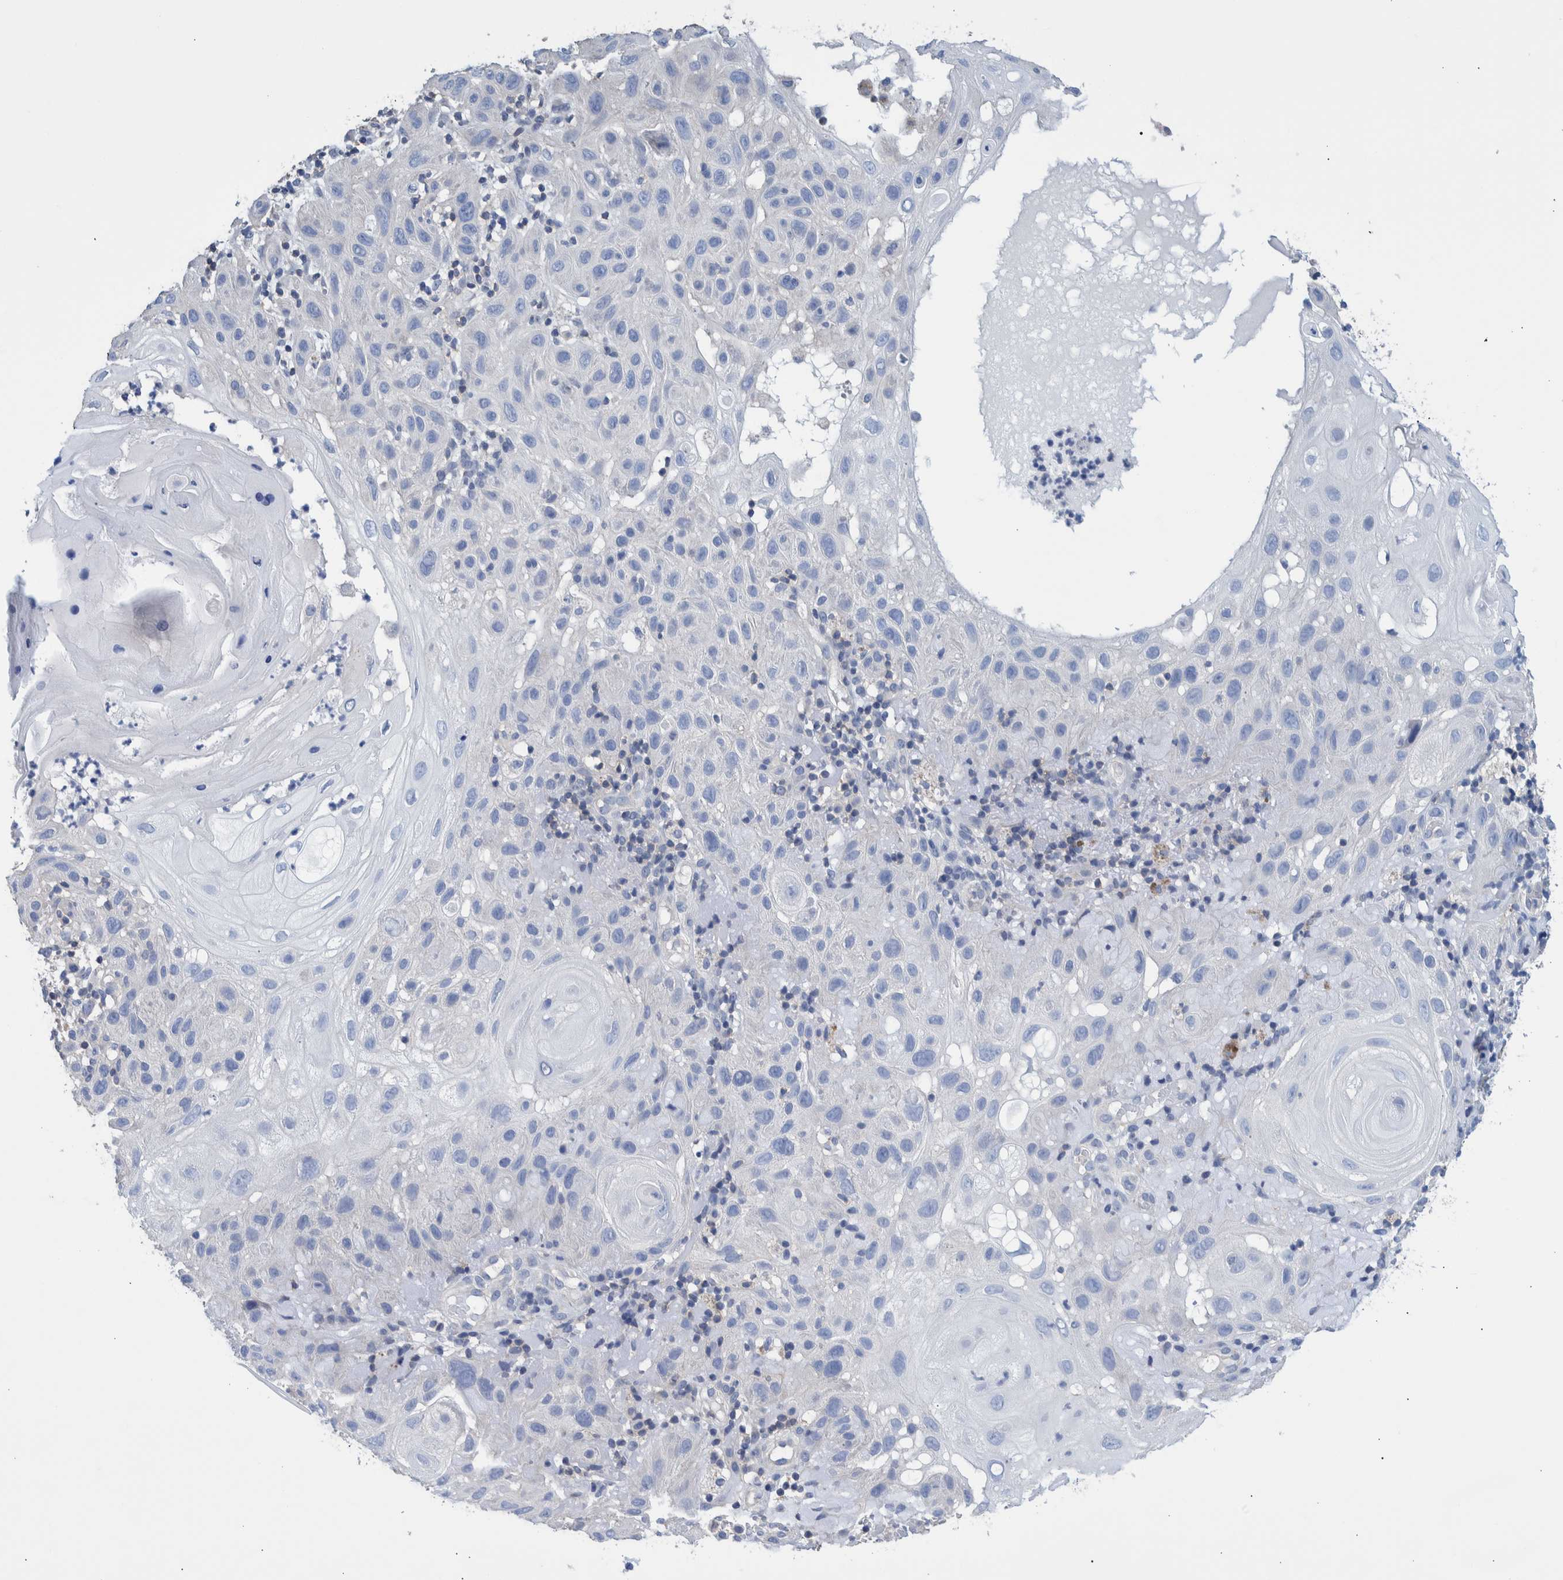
{"staining": {"intensity": "negative", "quantity": "none", "location": "none"}, "tissue": "skin cancer", "cell_type": "Tumor cells", "image_type": "cancer", "snomed": [{"axis": "morphology", "description": "Squamous cell carcinoma, NOS"}, {"axis": "topography", "description": "Skin"}], "caption": "Immunohistochemical staining of human skin squamous cell carcinoma reveals no significant staining in tumor cells.", "gene": "PPP3CC", "patient": {"sex": "female", "age": 96}}